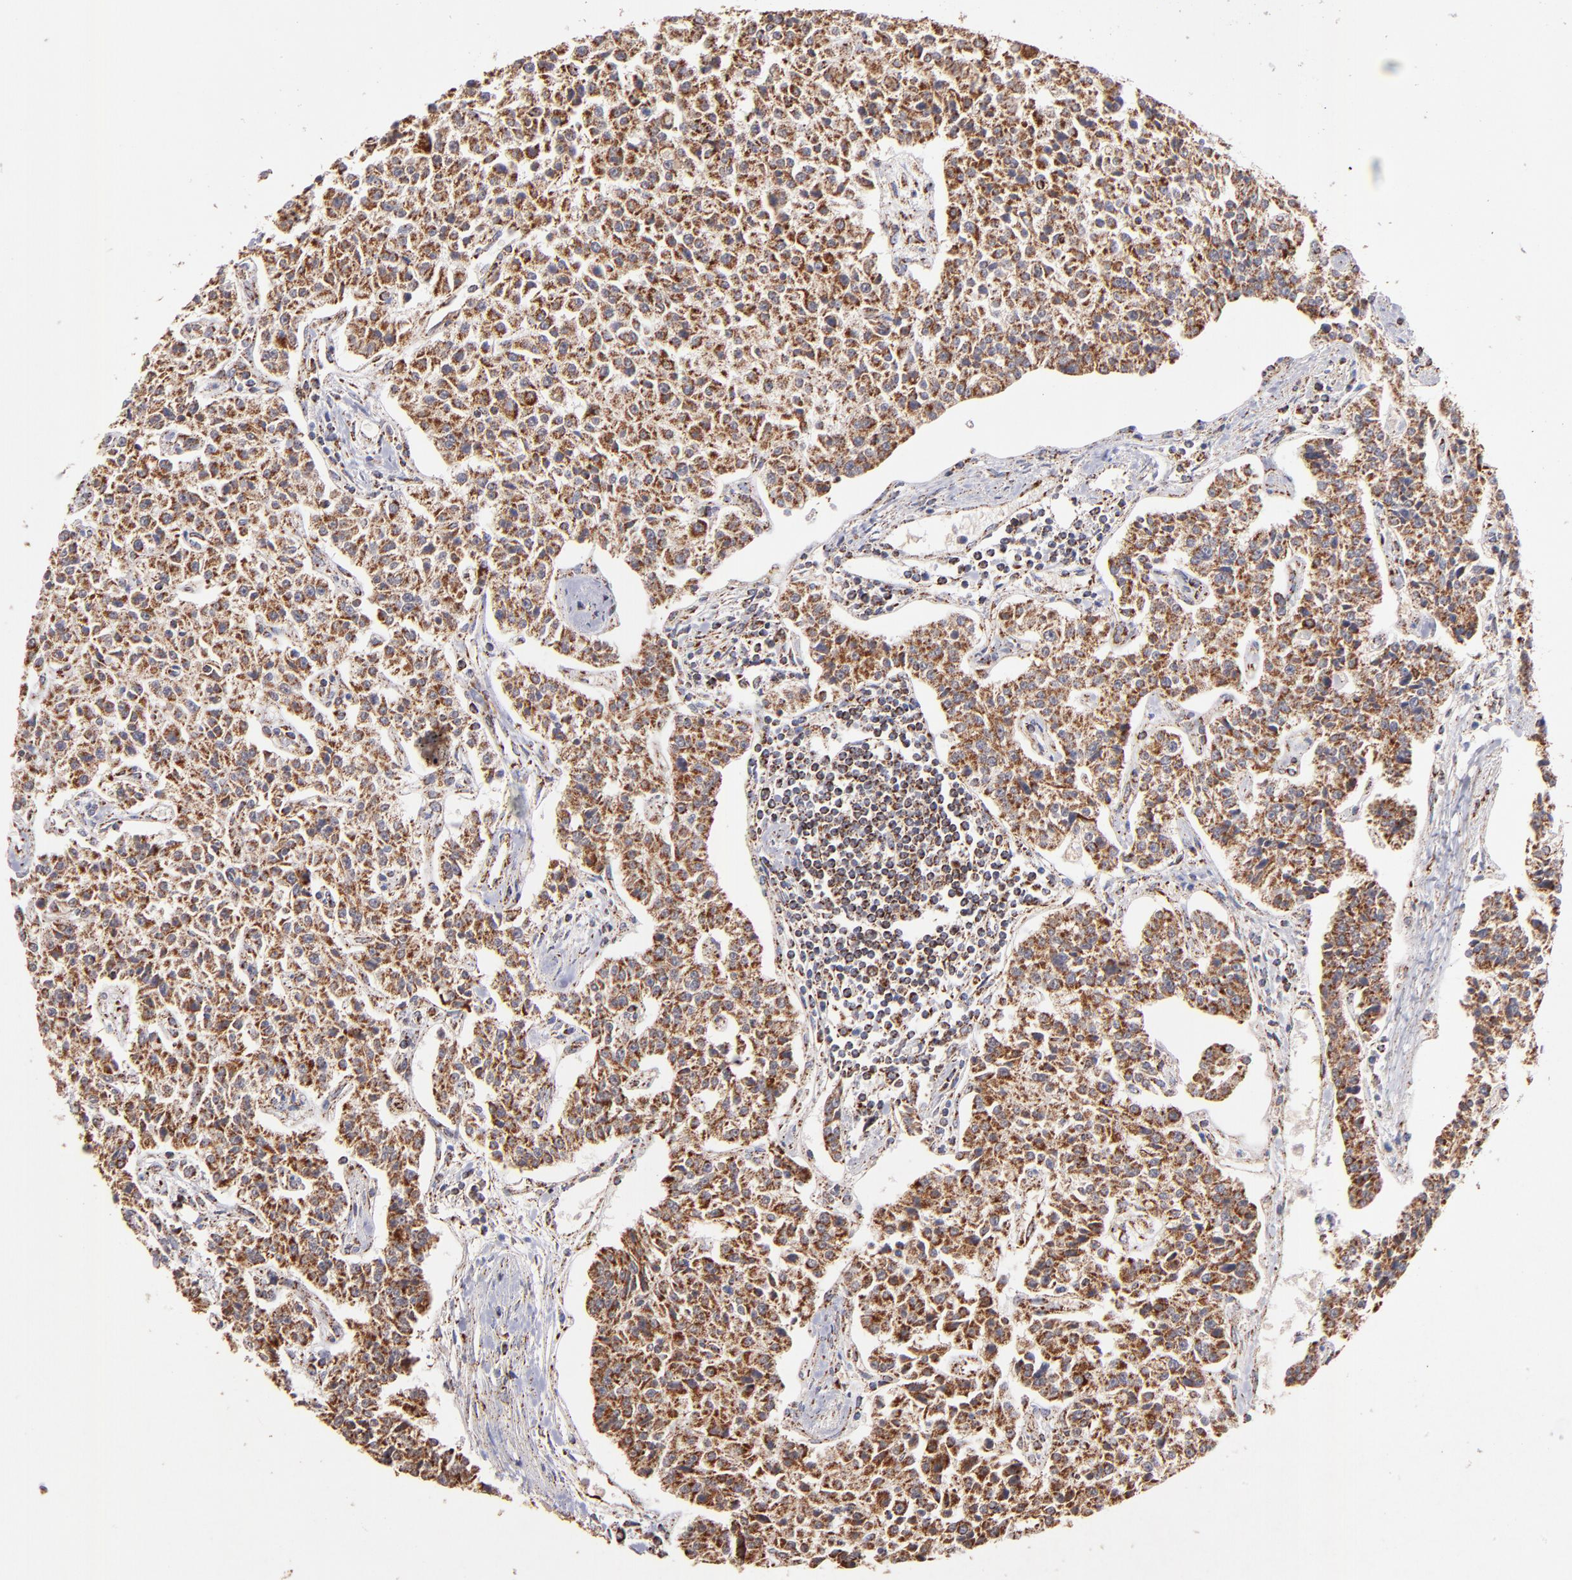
{"staining": {"intensity": "moderate", "quantity": ">75%", "location": "cytoplasmic/membranous"}, "tissue": "carcinoid", "cell_type": "Tumor cells", "image_type": "cancer", "snomed": [{"axis": "morphology", "description": "Carcinoid, malignant, NOS"}, {"axis": "topography", "description": "Stomach"}], "caption": "The immunohistochemical stain highlights moderate cytoplasmic/membranous positivity in tumor cells of carcinoid (malignant) tissue.", "gene": "DLST", "patient": {"sex": "female", "age": 76}}